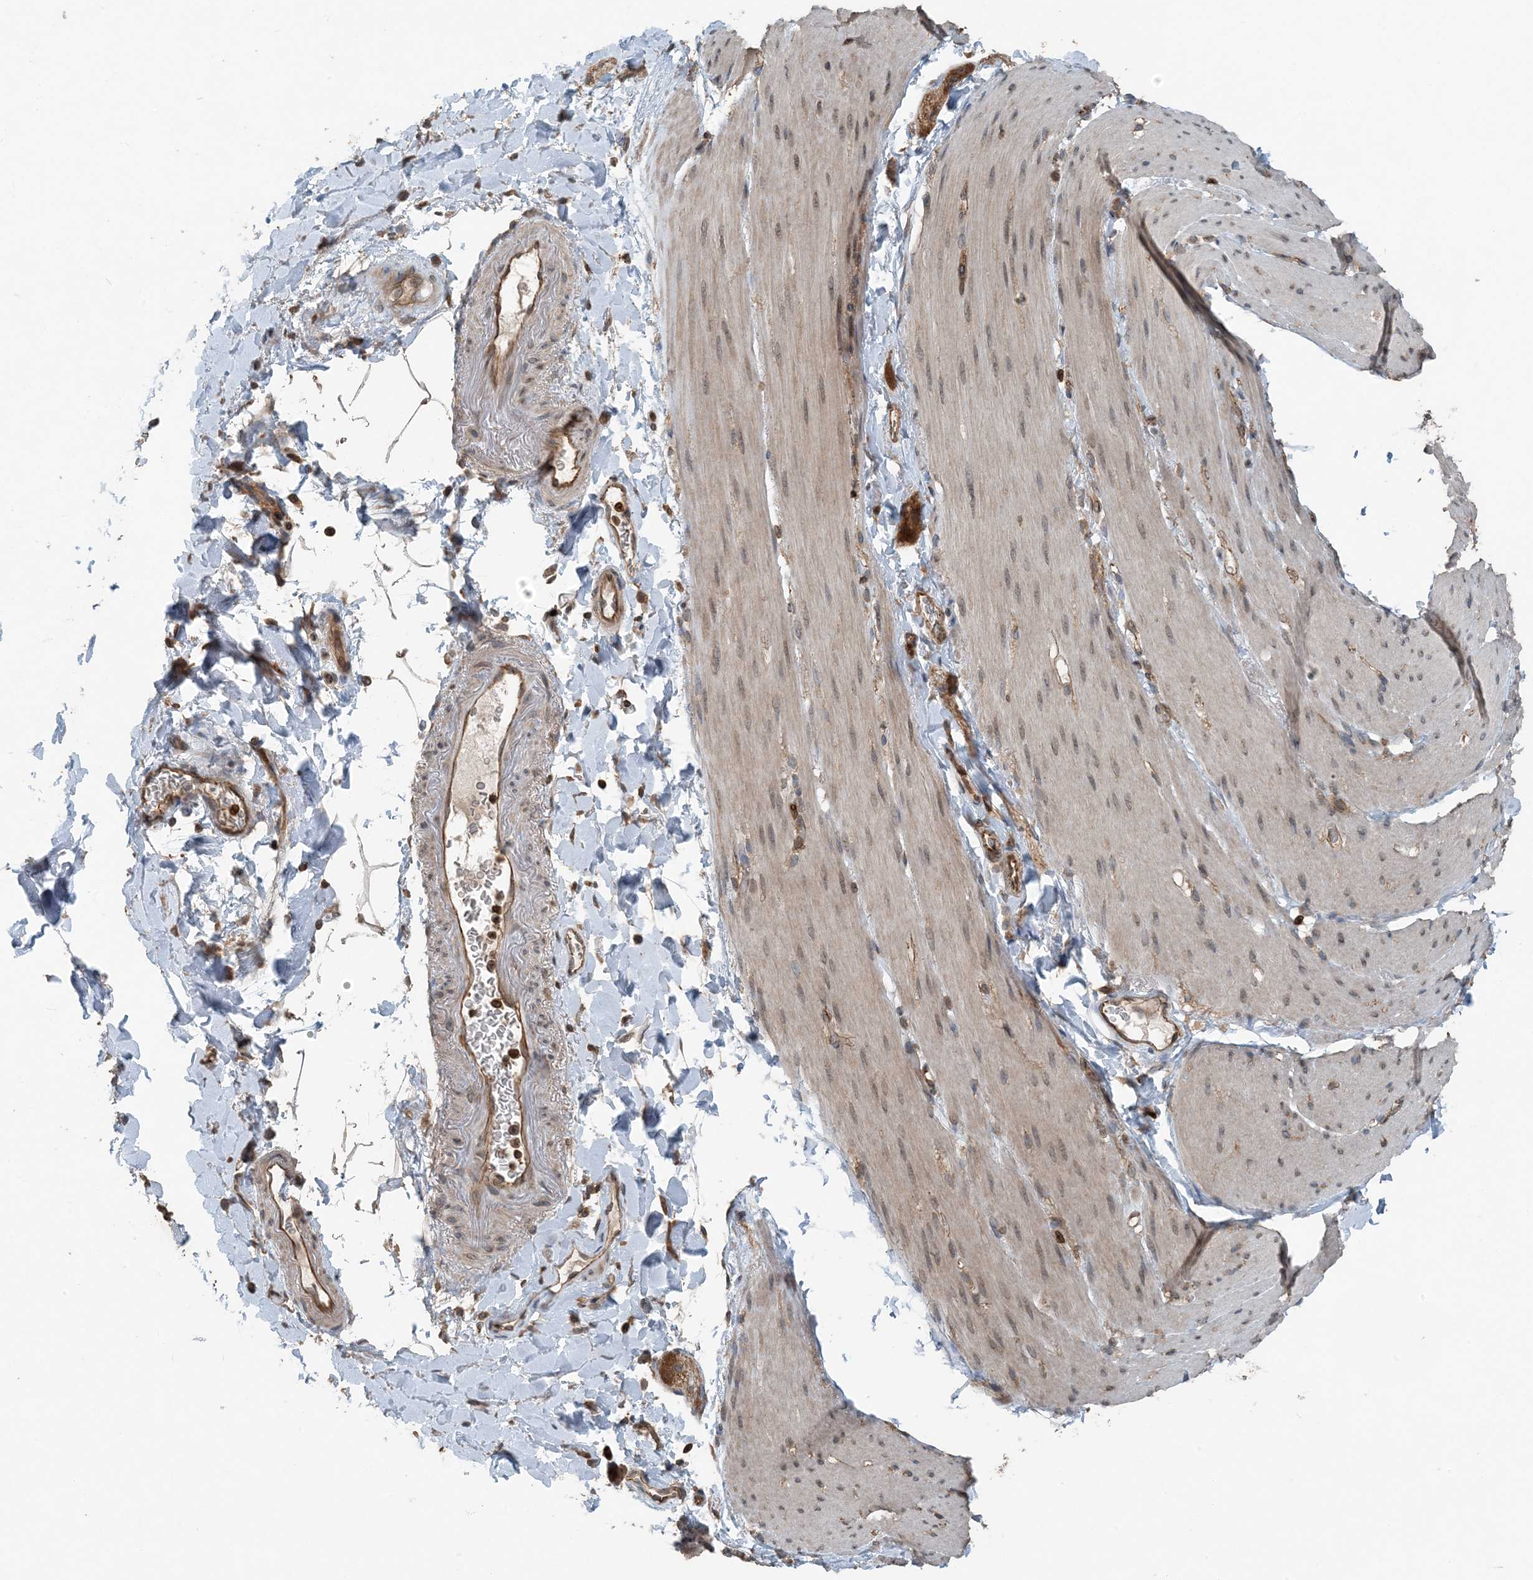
{"staining": {"intensity": "weak", "quantity": "25%-75%", "location": "nuclear"}, "tissue": "smooth muscle", "cell_type": "Smooth muscle cells", "image_type": "normal", "snomed": [{"axis": "morphology", "description": "Normal tissue, NOS"}, {"axis": "topography", "description": "Smooth muscle"}, {"axis": "topography", "description": "Small intestine"}], "caption": "Weak nuclear expression for a protein is seen in approximately 25%-75% of smooth muscle cells of normal smooth muscle using IHC.", "gene": "ZFAND2B", "patient": {"sex": "female", "age": 84}}